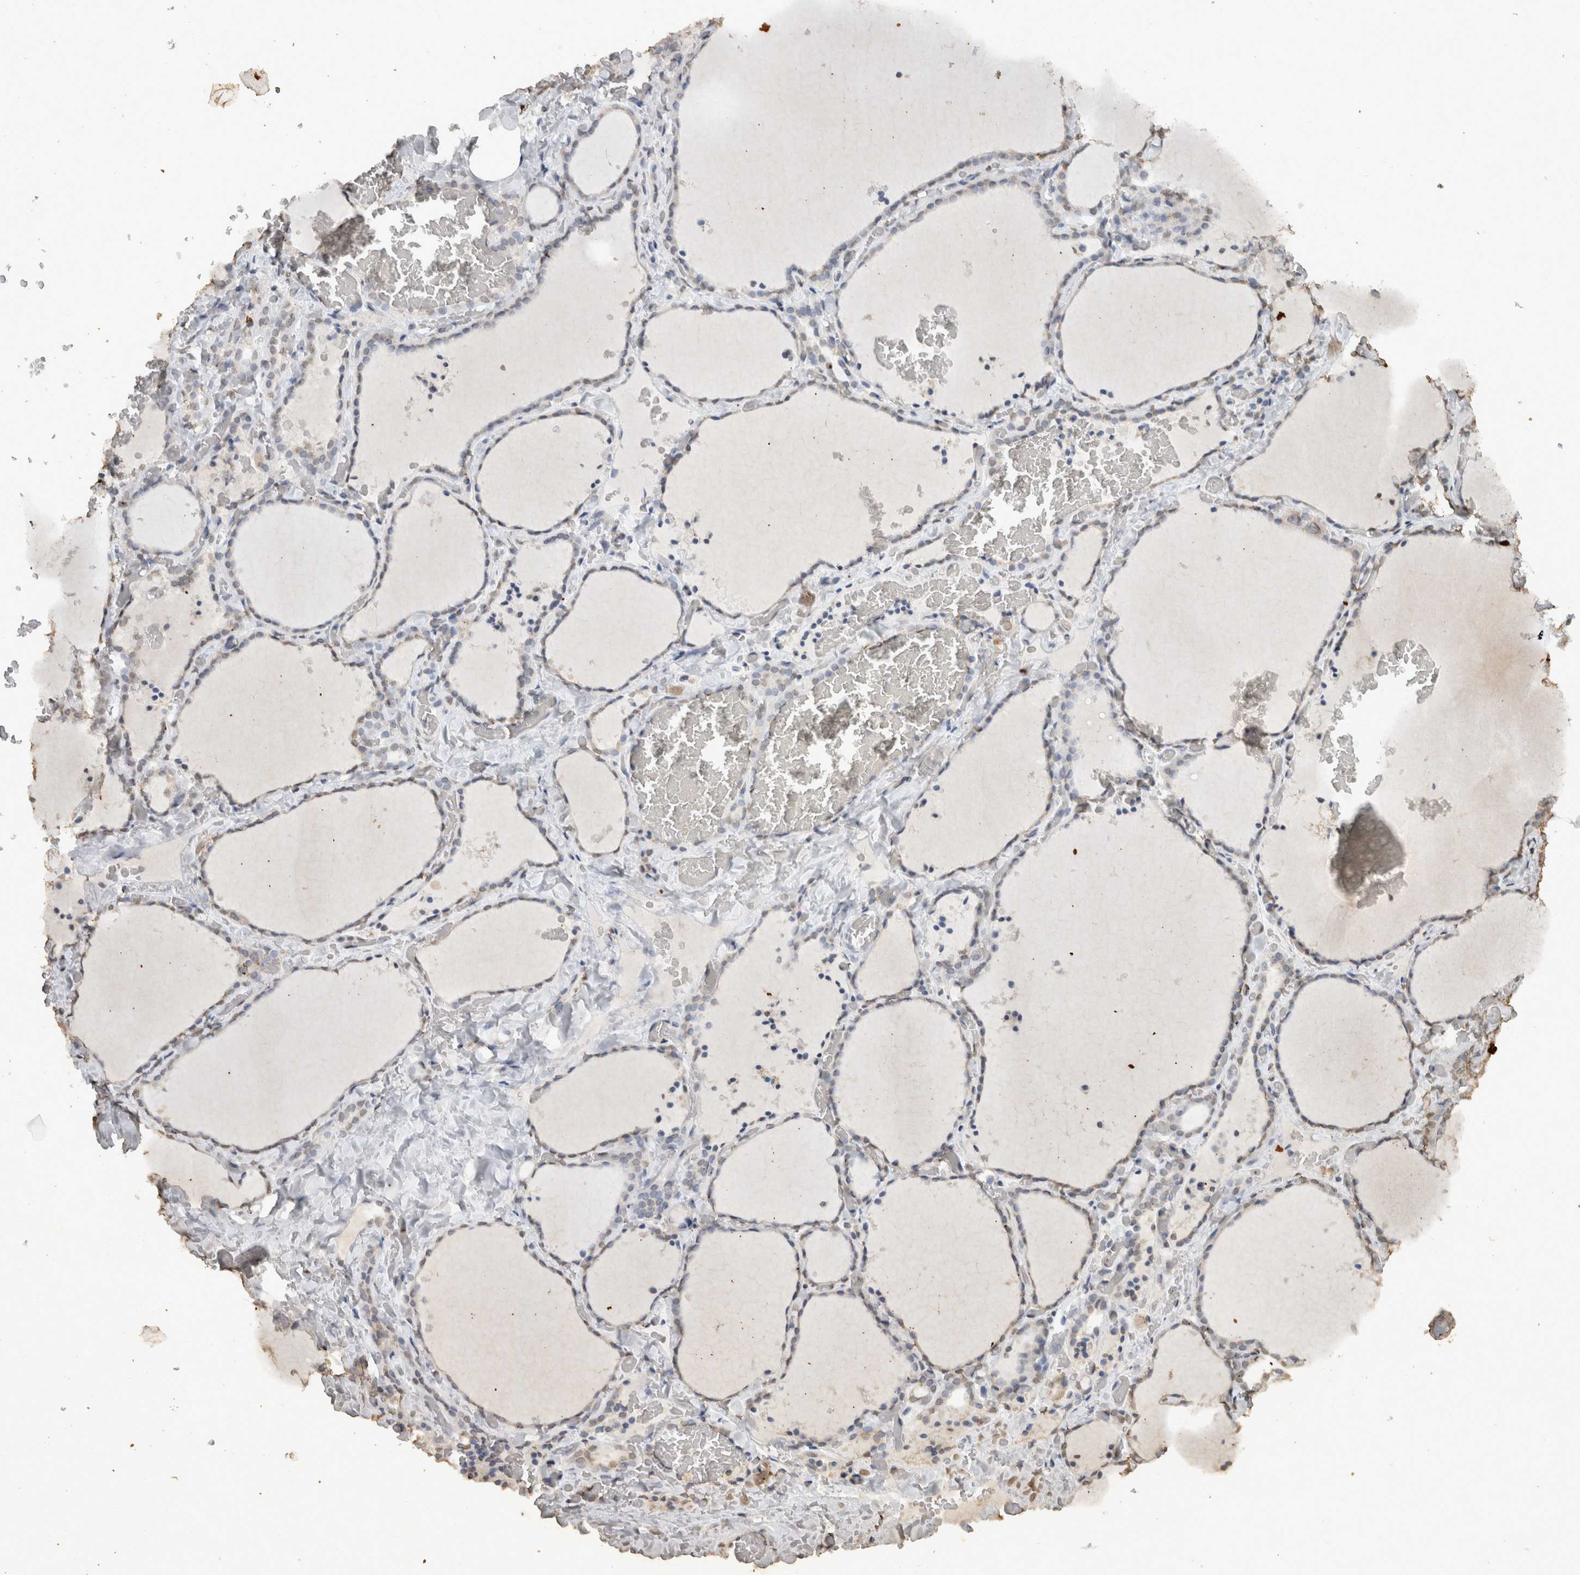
{"staining": {"intensity": "weak", "quantity": "<25%", "location": "nuclear"}, "tissue": "thyroid gland", "cell_type": "Glandular cells", "image_type": "normal", "snomed": [{"axis": "morphology", "description": "Normal tissue, NOS"}, {"axis": "topography", "description": "Thyroid gland"}], "caption": "High power microscopy photomicrograph of an immunohistochemistry image of normal thyroid gland, revealing no significant staining in glandular cells. The staining is performed using DAB brown chromogen with nuclei counter-stained in using hematoxylin.", "gene": "HAND2", "patient": {"sex": "female", "age": 22}}